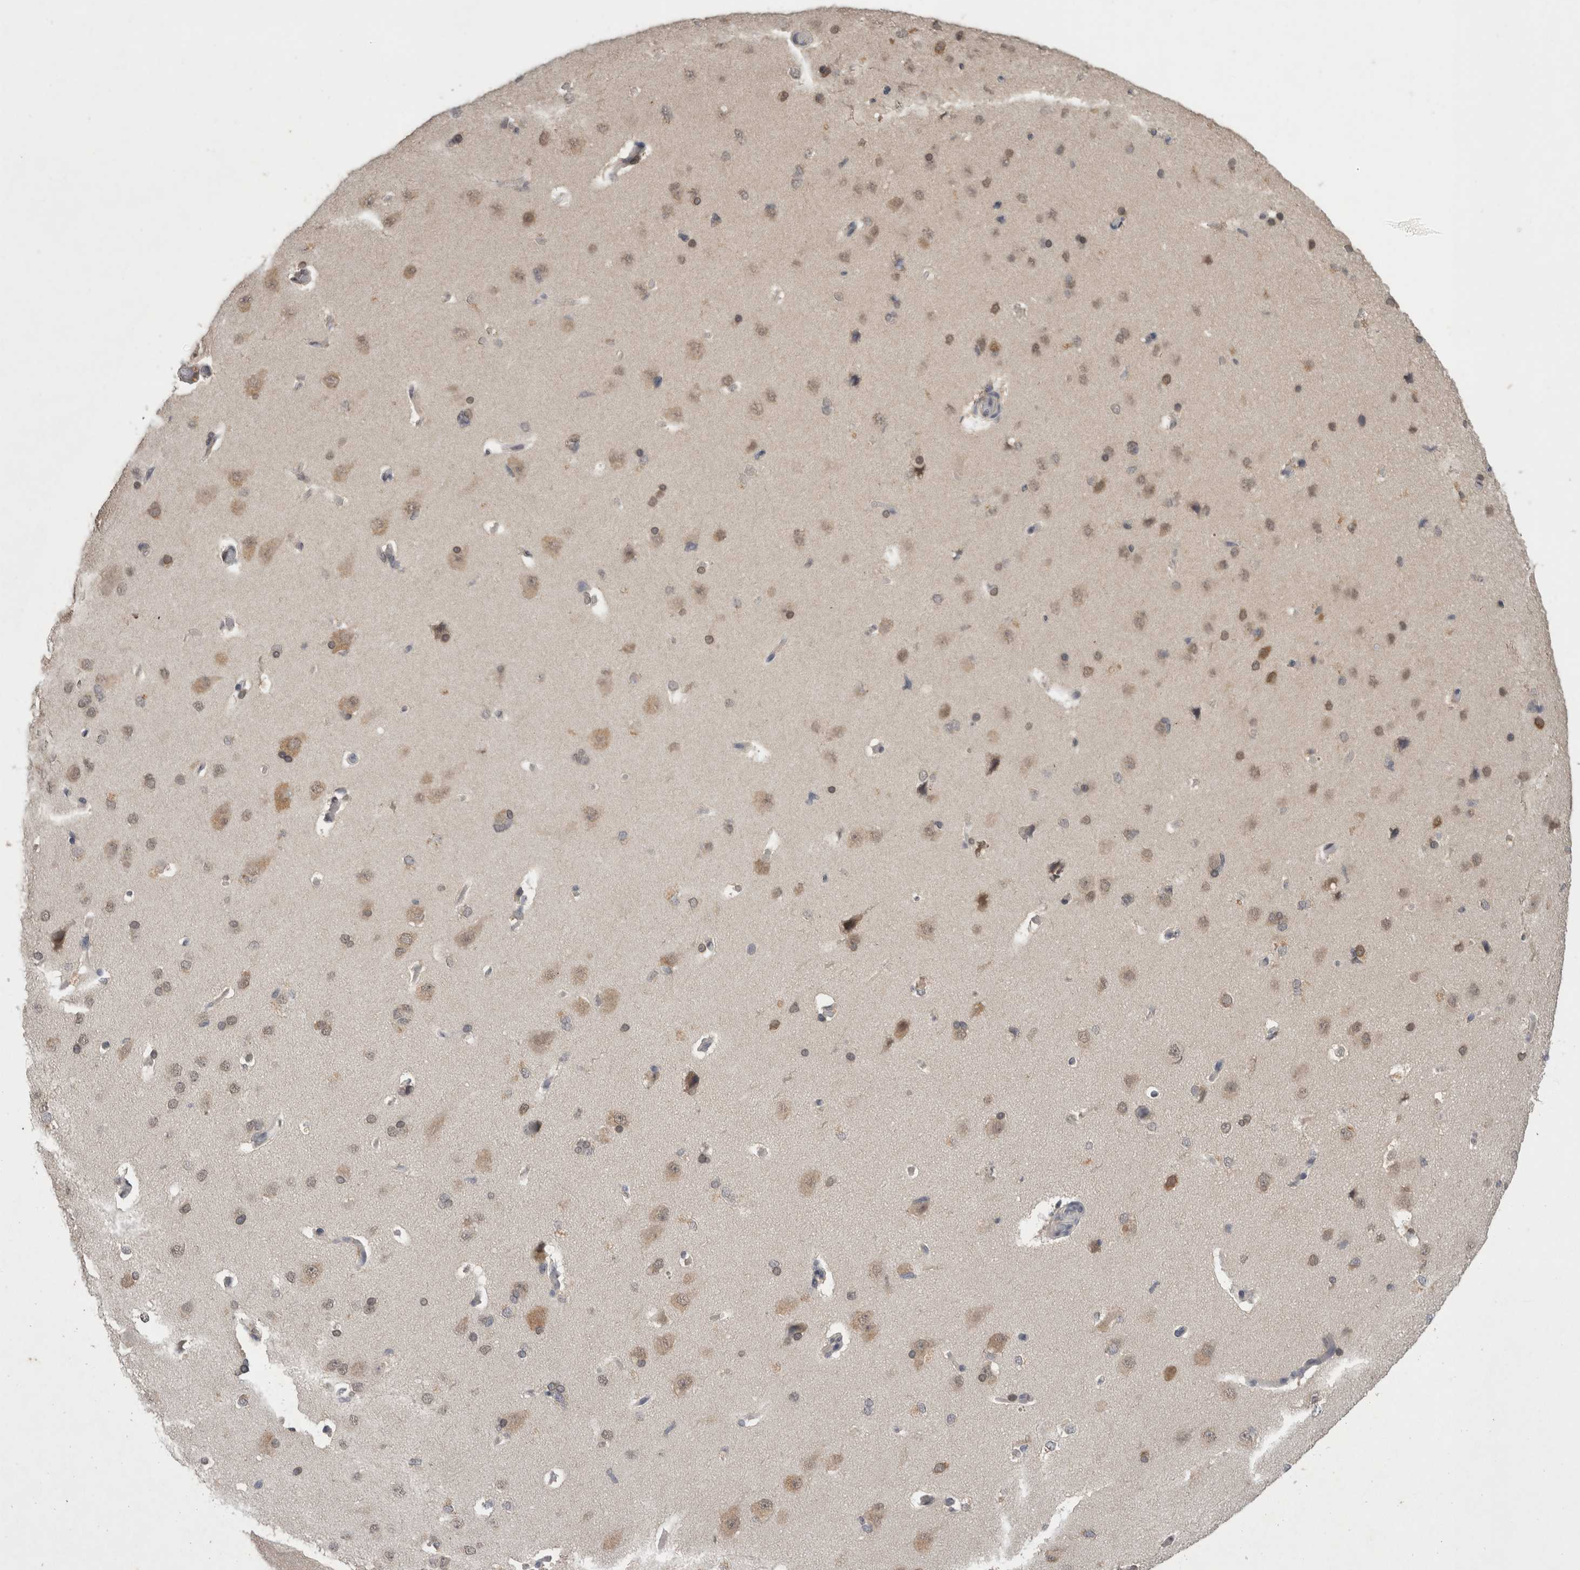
{"staining": {"intensity": "weak", "quantity": "<25%", "location": "cytoplasmic/membranous"}, "tissue": "cerebral cortex", "cell_type": "Endothelial cells", "image_type": "normal", "snomed": [{"axis": "morphology", "description": "Normal tissue, NOS"}, {"axis": "topography", "description": "Cerebral cortex"}], "caption": "This image is of benign cerebral cortex stained with immunohistochemistry to label a protein in brown with the nuclei are counter-stained blue. There is no positivity in endothelial cells. Nuclei are stained in blue.", "gene": "FHOD3", "patient": {"sex": "male", "age": 62}}